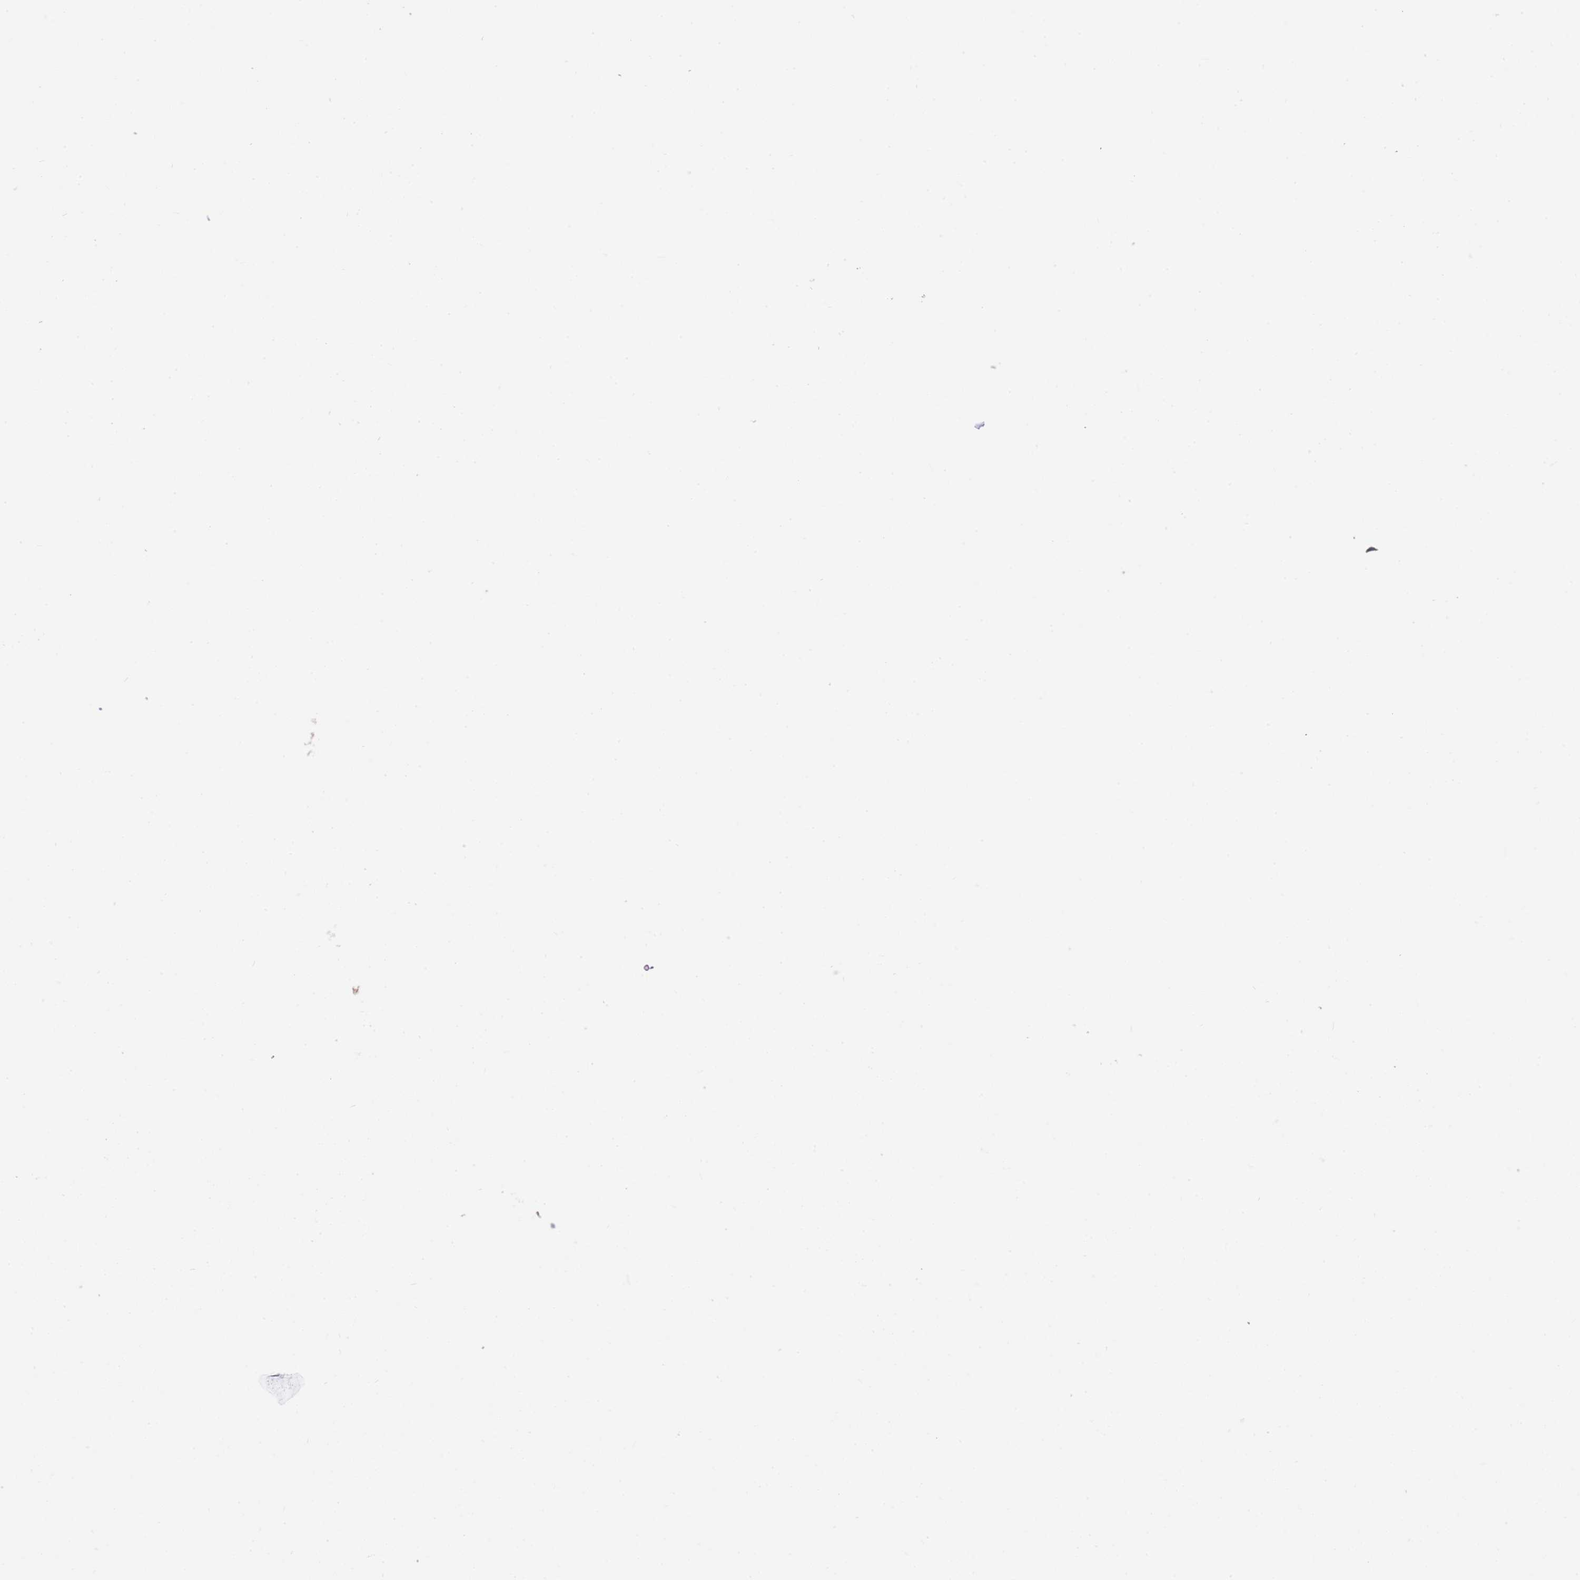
{"staining": {"intensity": "moderate", "quantity": ">75%", "location": "cytoplasmic/membranous"}, "tissue": "oral mucosa", "cell_type": "Squamous epithelial cells", "image_type": "normal", "snomed": [{"axis": "morphology", "description": "Normal tissue, NOS"}, {"axis": "topography", "description": "Oral tissue"}], "caption": "Human oral mucosa stained with a brown dye shows moderate cytoplasmic/membranous positive expression in about >75% of squamous epithelial cells.", "gene": "PFDN6", "patient": {"sex": "male", "age": 46}}